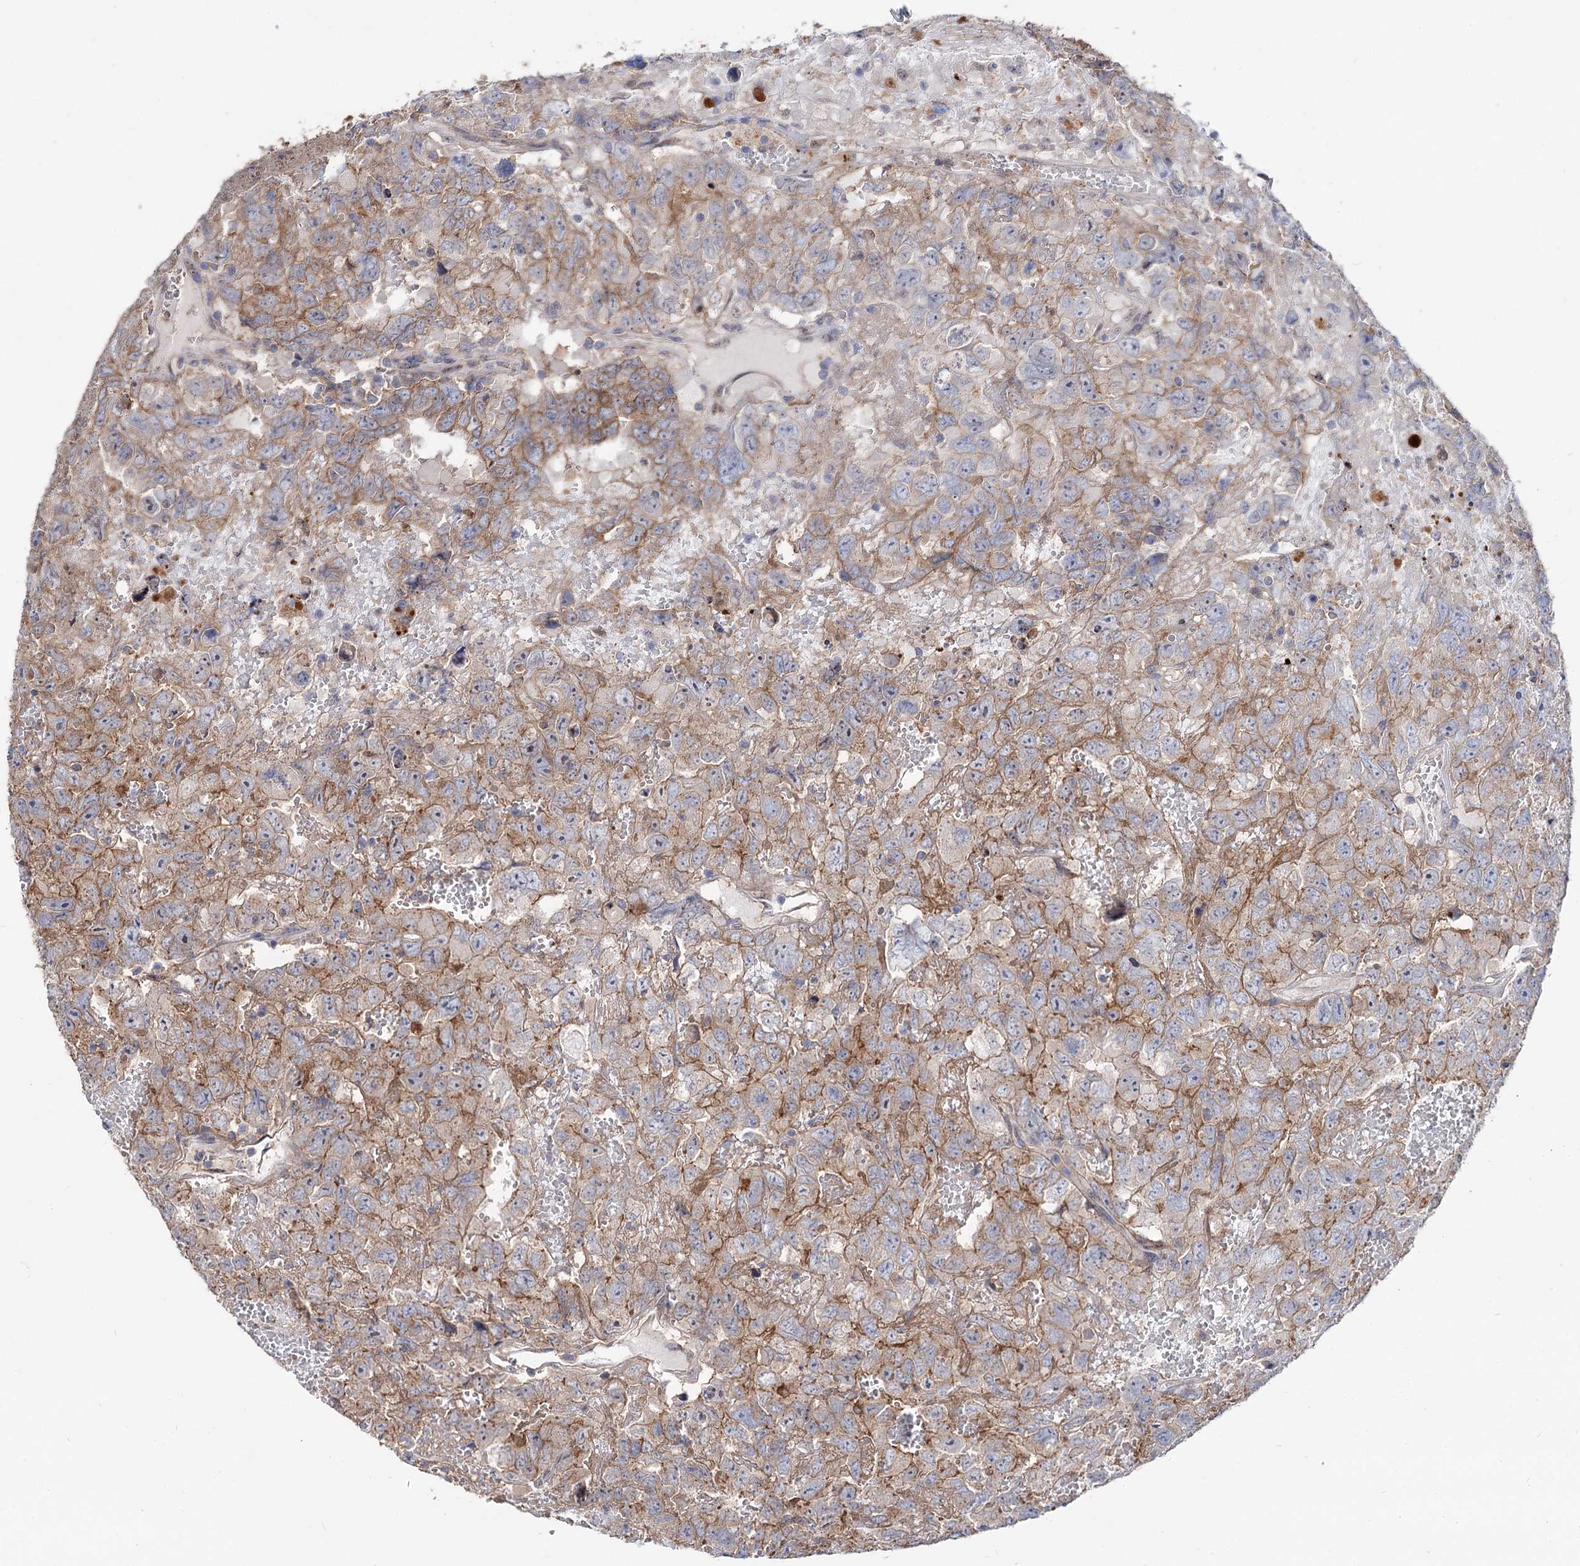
{"staining": {"intensity": "moderate", "quantity": ">75%", "location": "cytoplasmic/membranous"}, "tissue": "testis cancer", "cell_type": "Tumor cells", "image_type": "cancer", "snomed": [{"axis": "morphology", "description": "Carcinoma, Embryonal, NOS"}, {"axis": "topography", "description": "Testis"}], "caption": "IHC (DAB) staining of testis embryonal carcinoma shows moderate cytoplasmic/membranous protein expression in about >75% of tumor cells. Nuclei are stained in blue.", "gene": "SEC24A", "patient": {"sex": "male", "age": 45}}